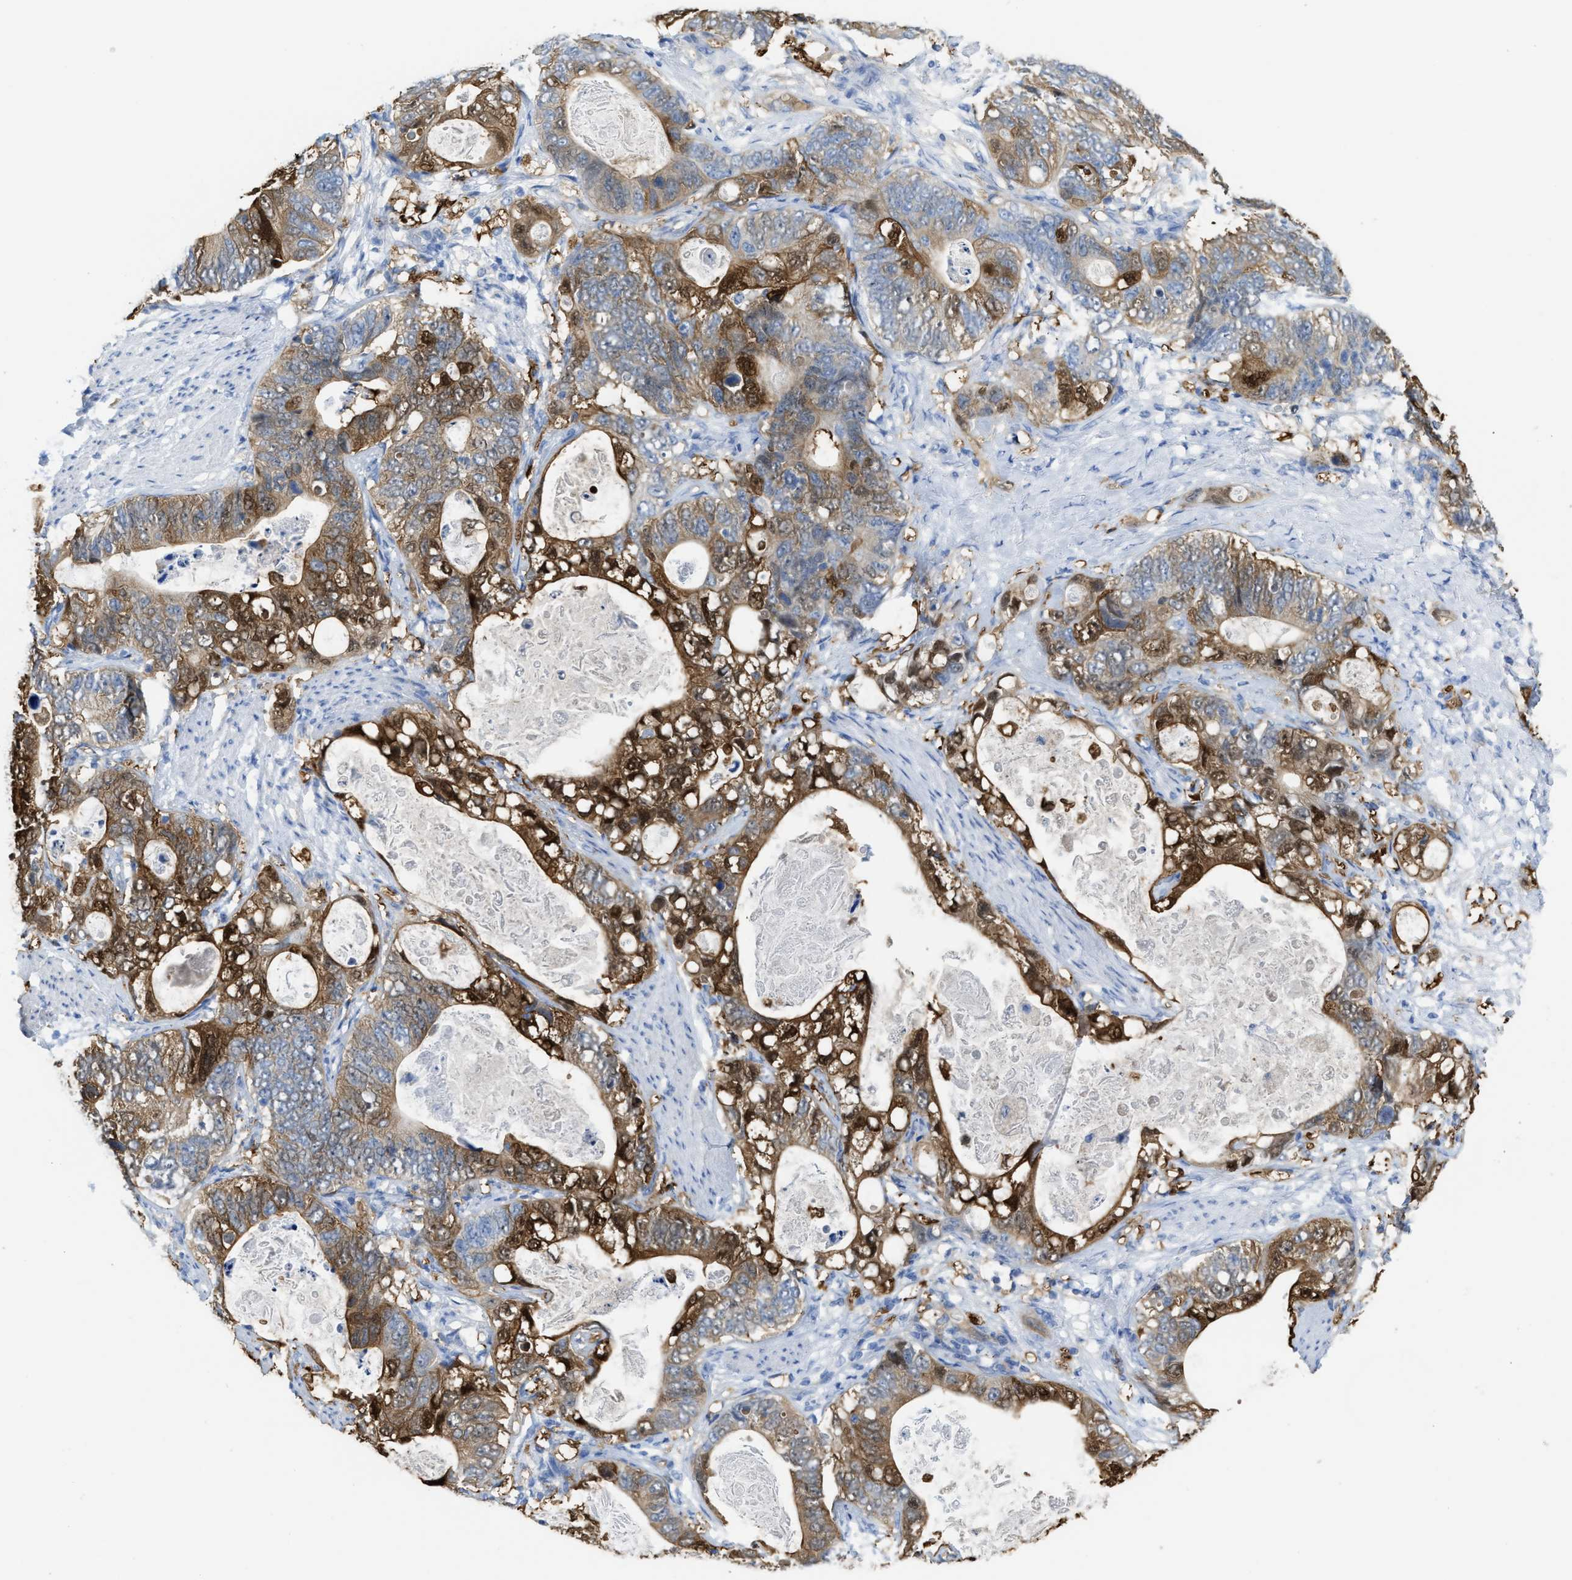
{"staining": {"intensity": "strong", "quantity": ">75%", "location": "cytoplasmic/membranous,nuclear"}, "tissue": "stomach cancer", "cell_type": "Tumor cells", "image_type": "cancer", "snomed": [{"axis": "morphology", "description": "Normal tissue, NOS"}, {"axis": "morphology", "description": "Adenocarcinoma, NOS"}, {"axis": "topography", "description": "Stomach"}], "caption": "Approximately >75% of tumor cells in human adenocarcinoma (stomach) reveal strong cytoplasmic/membranous and nuclear protein staining as visualized by brown immunohistochemical staining.", "gene": "ASS1", "patient": {"sex": "female", "age": 89}}